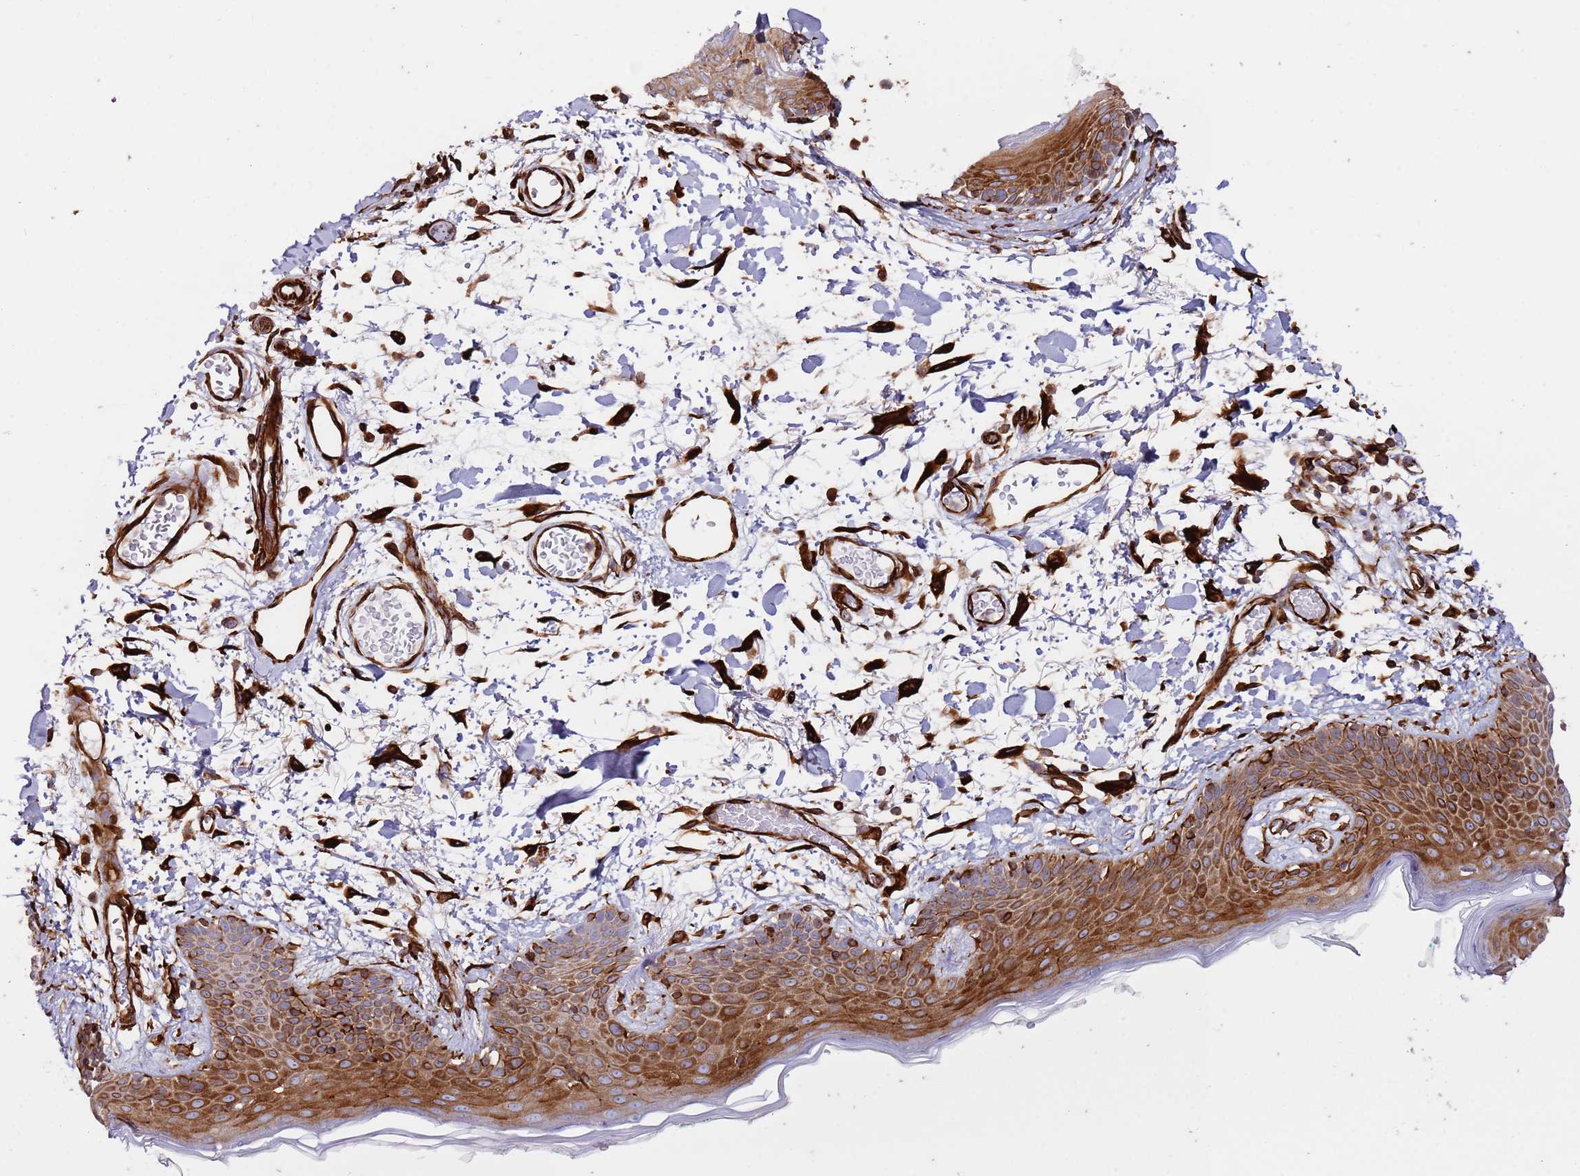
{"staining": {"intensity": "strong", "quantity": ">75%", "location": "cytoplasmic/membranous"}, "tissue": "skin", "cell_type": "Fibroblasts", "image_type": "normal", "snomed": [{"axis": "morphology", "description": "Normal tissue, NOS"}, {"axis": "topography", "description": "Skin"}], "caption": "IHC (DAB) staining of normal human skin exhibits strong cytoplasmic/membranous protein expression in approximately >75% of fibroblasts.", "gene": "MRGPRE", "patient": {"sex": "male", "age": 79}}